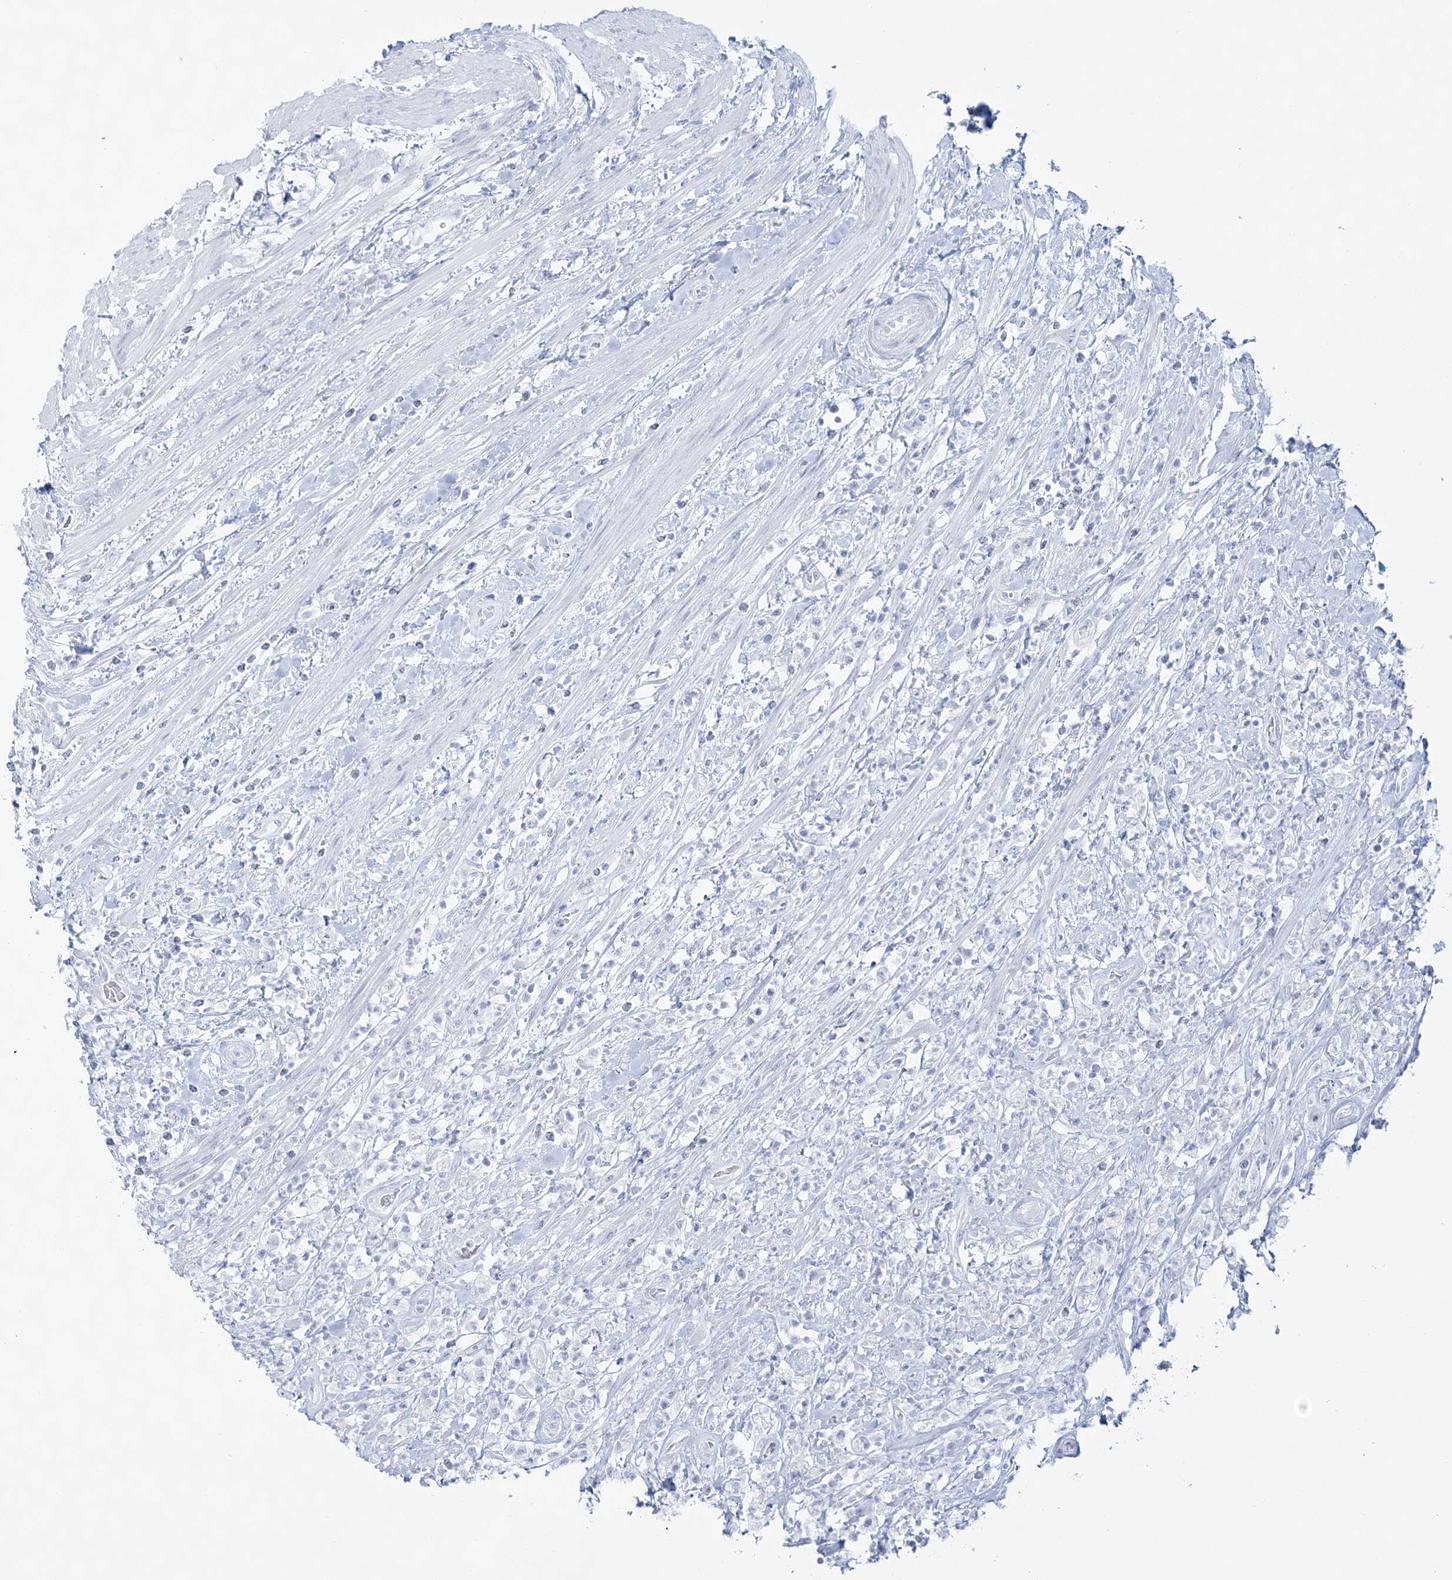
{"staining": {"intensity": "negative", "quantity": "none", "location": "none"}, "tissue": "colorectal cancer", "cell_type": "Tumor cells", "image_type": "cancer", "snomed": [{"axis": "morphology", "description": "Adenocarcinoma, NOS"}, {"axis": "topography", "description": "Rectum"}], "caption": "An immunohistochemistry image of colorectal cancer (adenocarcinoma) is shown. There is no staining in tumor cells of colorectal cancer (adenocarcinoma).", "gene": "ADGB", "patient": {"sex": "male", "age": 59}}